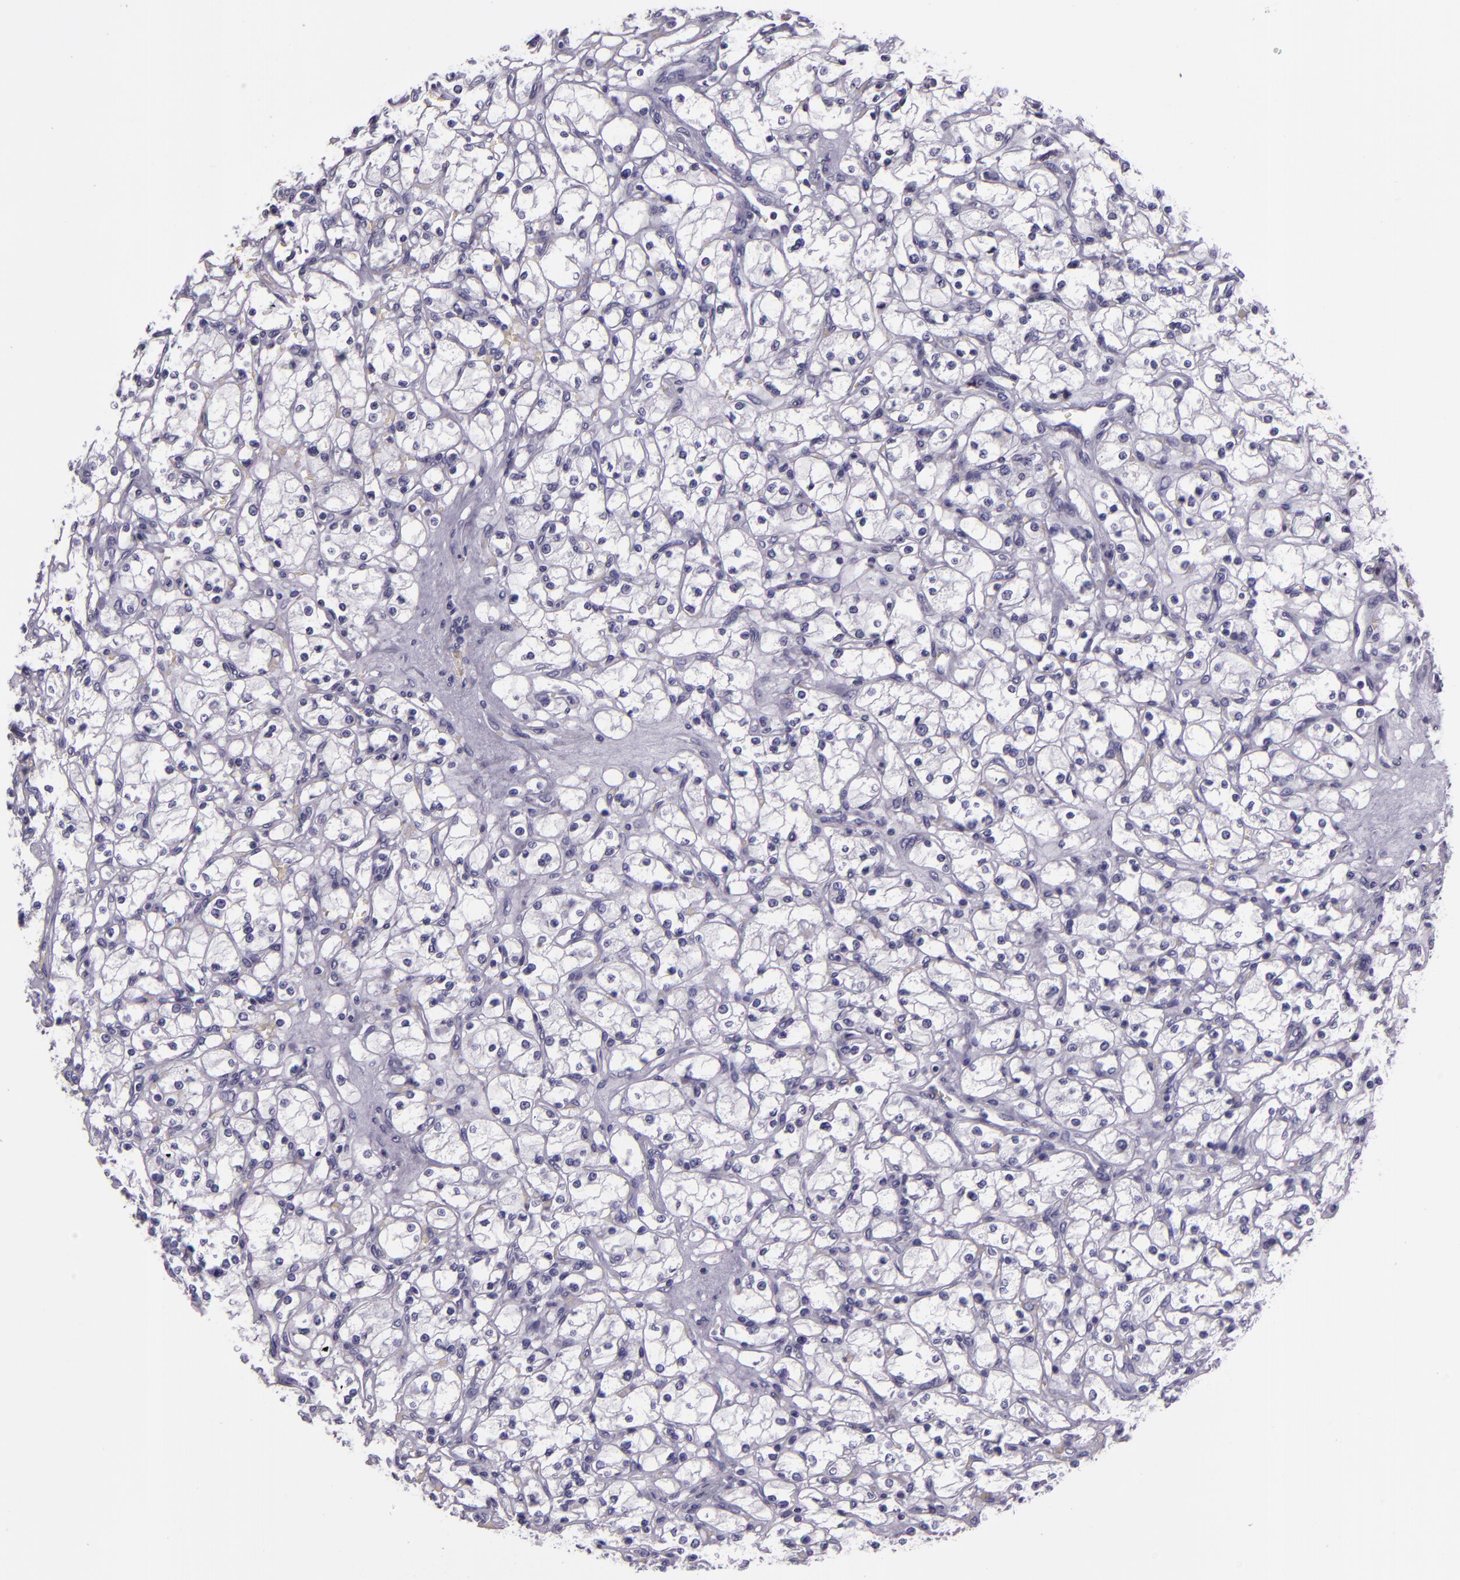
{"staining": {"intensity": "negative", "quantity": "none", "location": "none"}, "tissue": "renal cancer", "cell_type": "Tumor cells", "image_type": "cancer", "snomed": [{"axis": "morphology", "description": "Adenocarcinoma, NOS"}, {"axis": "topography", "description": "Kidney"}], "caption": "Renal cancer was stained to show a protein in brown. There is no significant expression in tumor cells.", "gene": "CR2", "patient": {"sex": "female", "age": 83}}